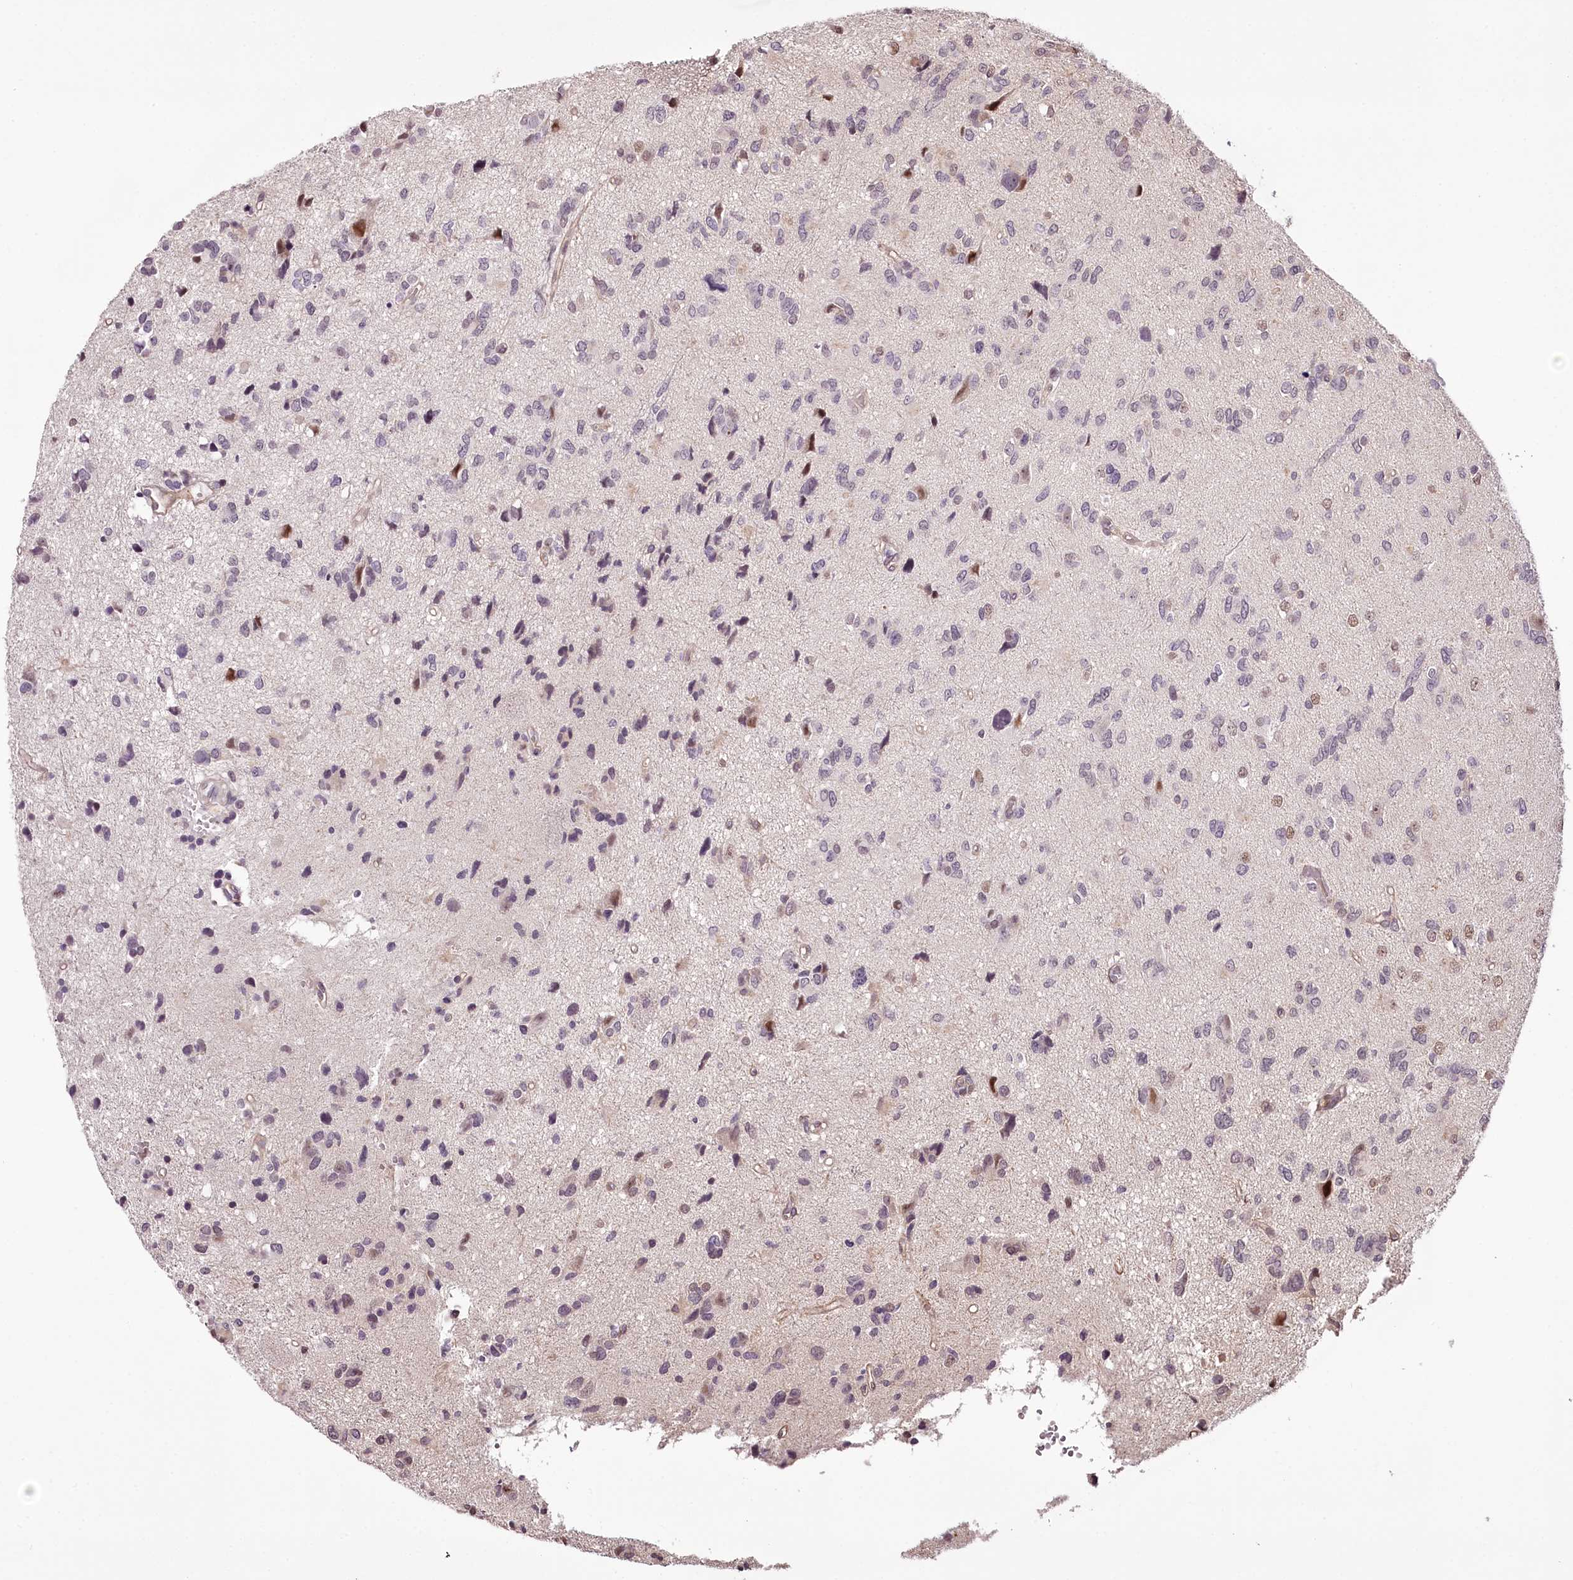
{"staining": {"intensity": "weak", "quantity": "<25%", "location": "nuclear"}, "tissue": "glioma", "cell_type": "Tumor cells", "image_type": "cancer", "snomed": [{"axis": "morphology", "description": "Glioma, malignant, High grade"}, {"axis": "topography", "description": "Brain"}], "caption": "The histopathology image displays no staining of tumor cells in glioma. (DAB immunohistochemistry (IHC), high magnification).", "gene": "TTC33", "patient": {"sex": "female", "age": 59}}